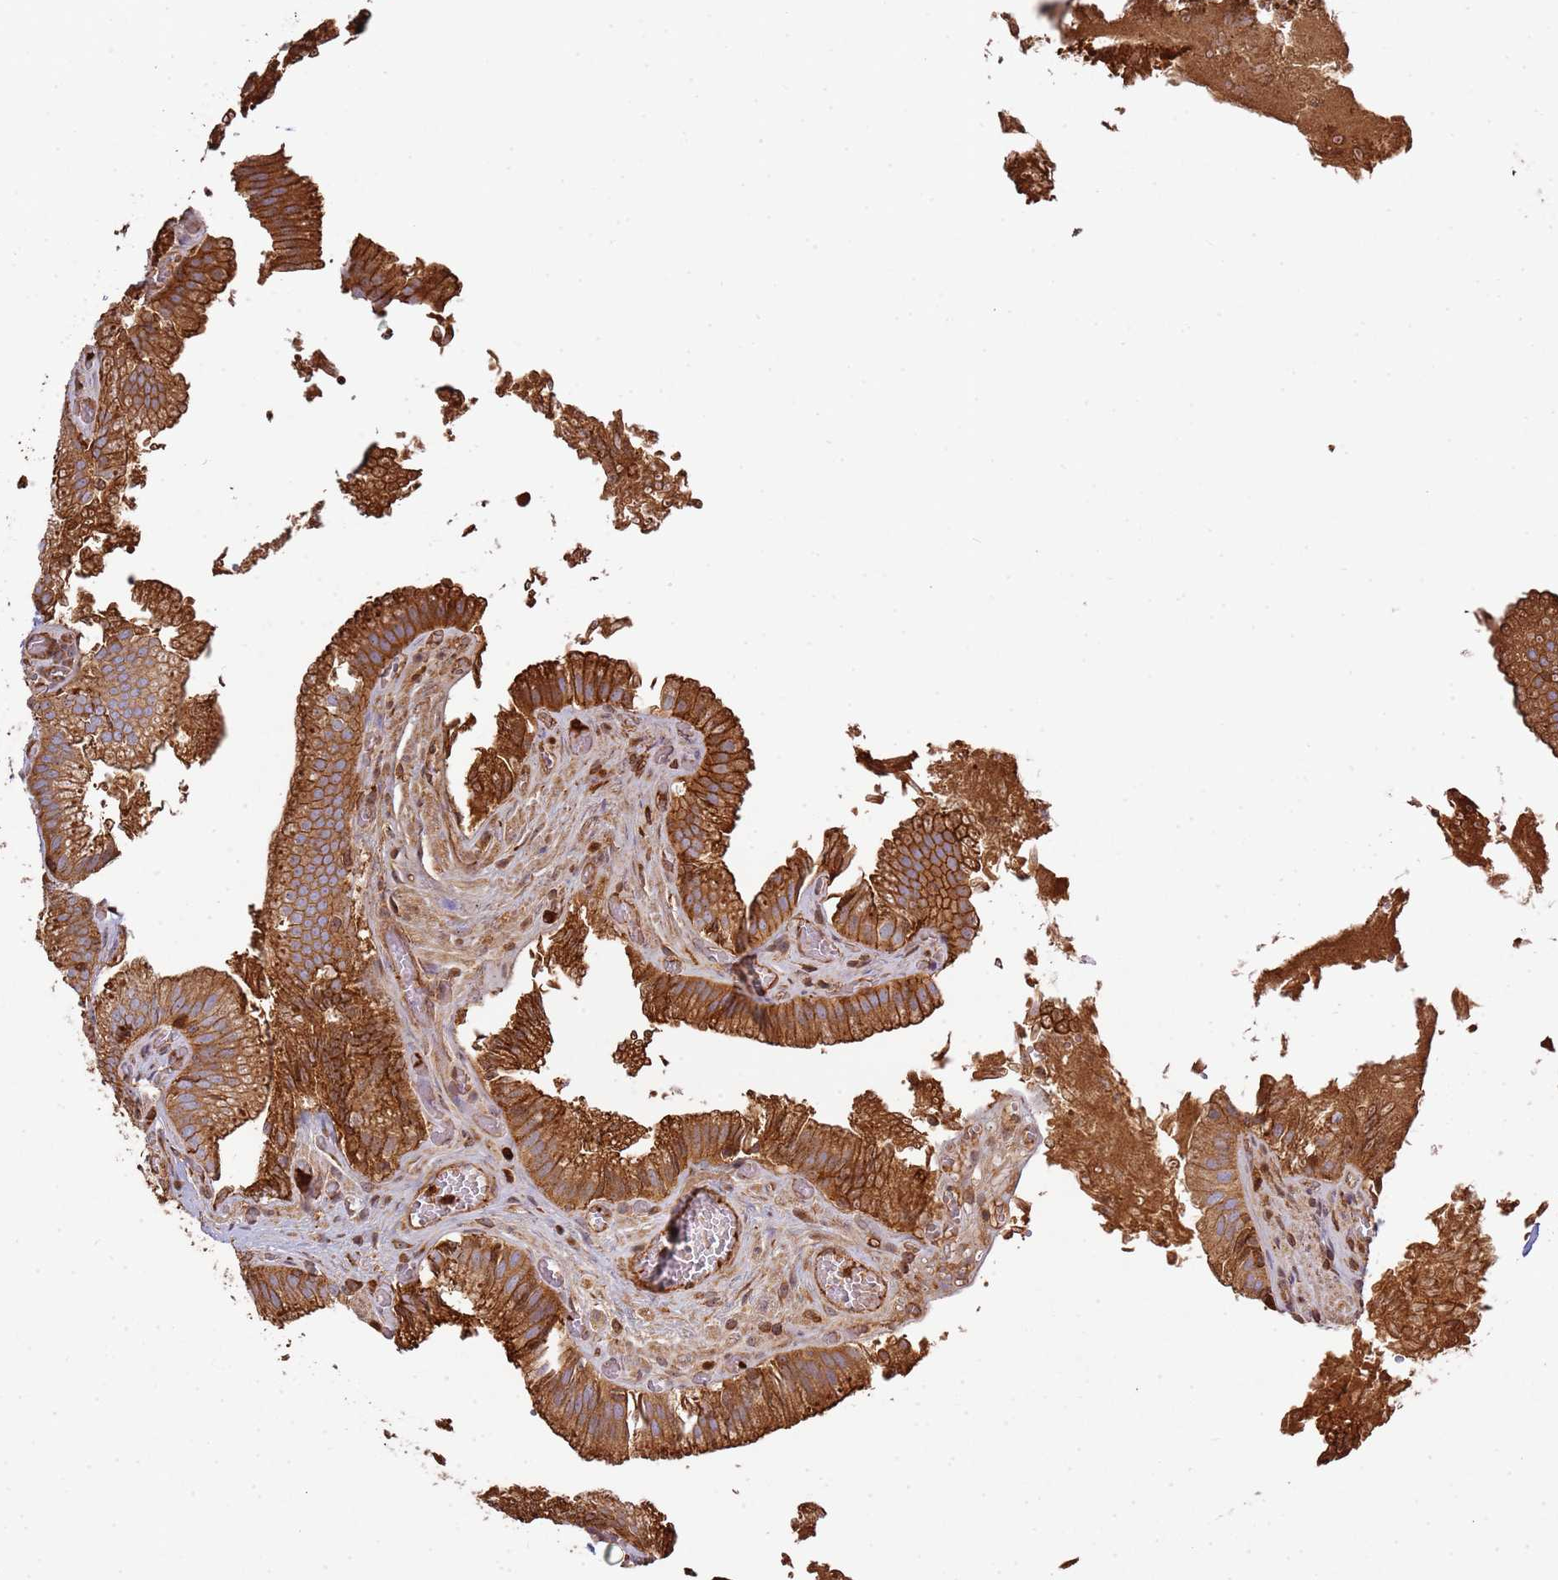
{"staining": {"intensity": "strong", "quantity": ">75%", "location": "cytoplasmic/membranous"}, "tissue": "gallbladder", "cell_type": "Glandular cells", "image_type": "normal", "snomed": [{"axis": "morphology", "description": "Normal tissue, NOS"}, {"axis": "topography", "description": "Gallbladder"}, {"axis": "topography", "description": "Peripheral nerve tissue"}], "caption": "The photomicrograph reveals a brown stain indicating the presence of a protein in the cytoplasmic/membranous of glandular cells in gallbladder. The staining is performed using DAB brown chromogen to label protein expression. The nuclei are counter-stained blue using hematoxylin.", "gene": "NDUFAF4", "patient": {"sex": "male", "age": 17}}